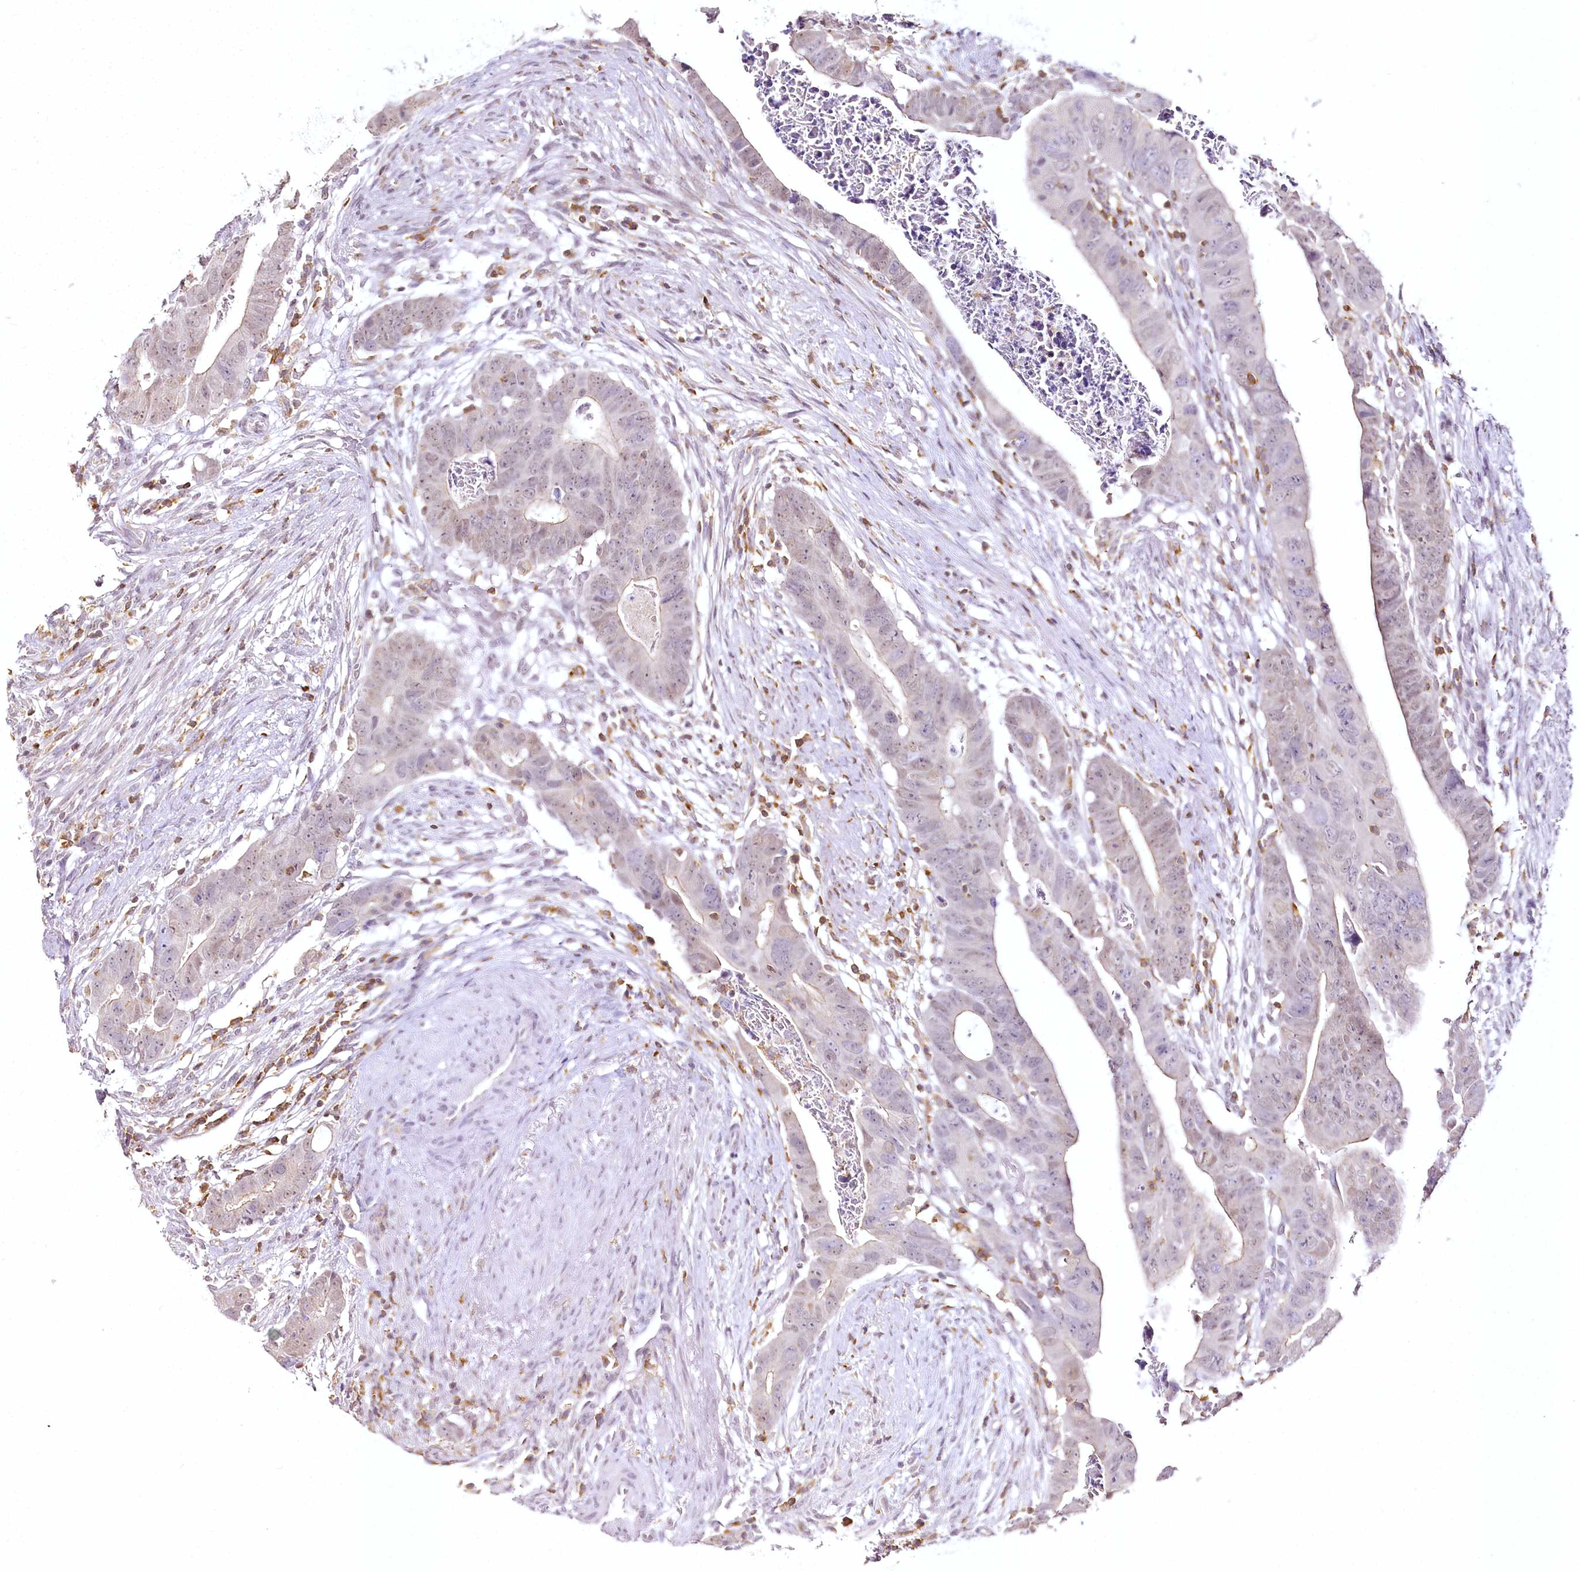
{"staining": {"intensity": "weak", "quantity": "25%-75%", "location": "nuclear"}, "tissue": "colorectal cancer", "cell_type": "Tumor cells", "image_type": "cancer", "snomed": [{"axis": "morphology", "description": "Adenocarcinoma, NOS"}, {"axis": "topography", "description": "Rectum"}], "caption": "Colorectal adenocarcinoma was stained to show a protein in brown. There is low levels of weak nuclear staining in approximately 25%-75% of tumor cells.", "gene": "DOCK2", "patient": {"sex": "female", "age": 65}}